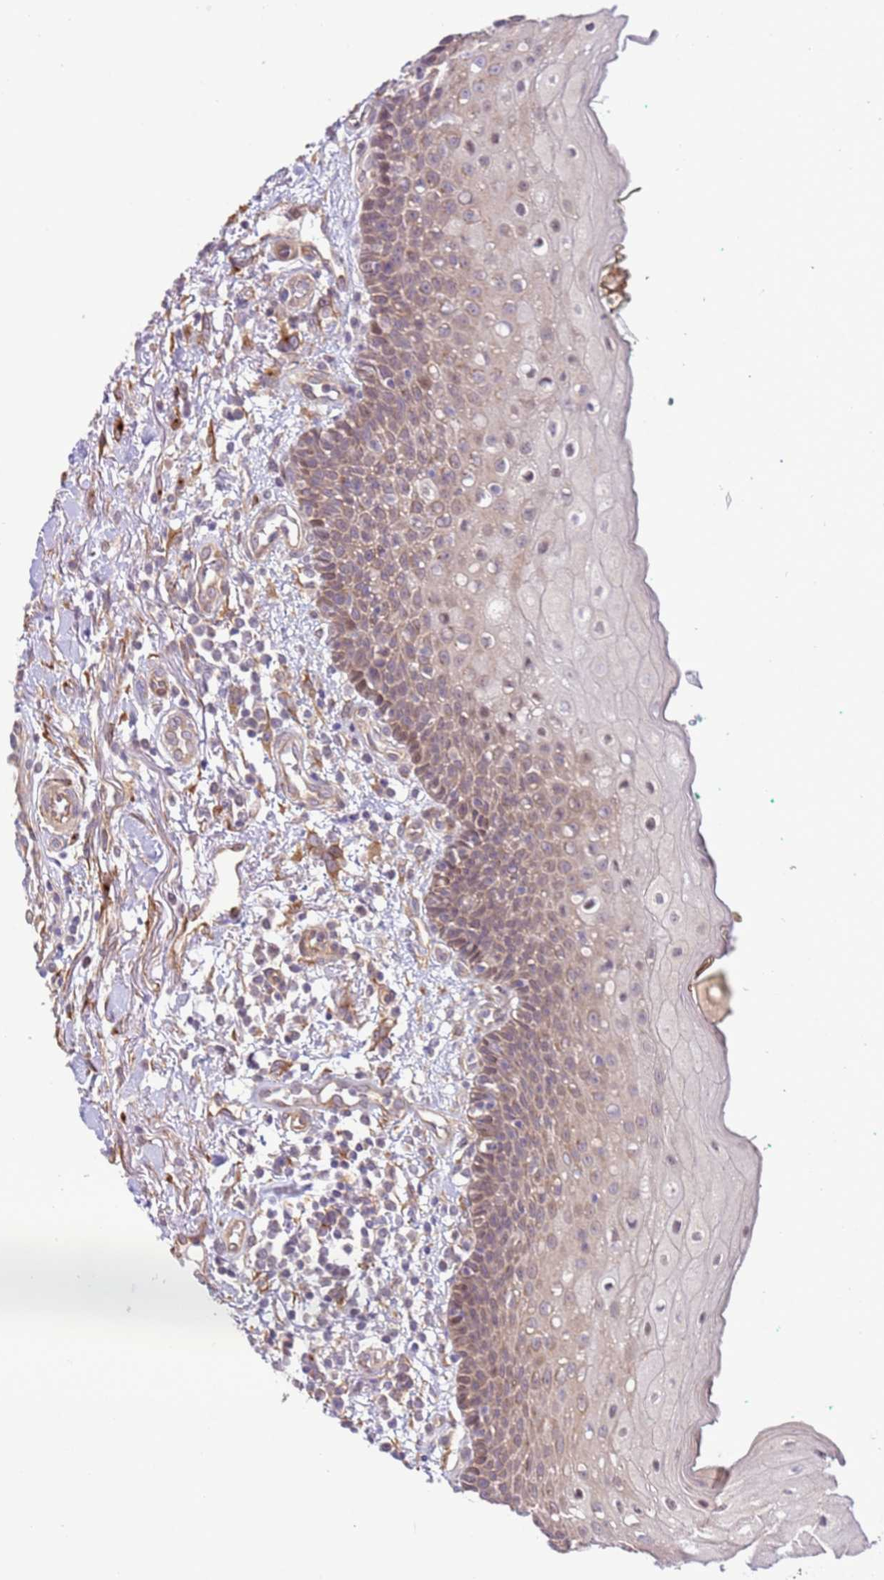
{"staining": {"intensity": "weak", "quantity": "25%-75%", "location": "cytoplasmic/membranous"}, "tissue": "oral mucosa", "cell_type": "Squamous epithelial cells", "image_type": "normal", "snomed": [{"axis": "morphology", "description": "Normal tissue, NOS"}, {"axis": "morphology", "description": "Squamous cell carcinoma, NOS"}, {"axis": "topography", "description": "Oral tissue"}, {"axis": "topography", "description": "Tounge, NOS"}, {"axis": "topography", "description": "Head-Neck"}], "caption": "DAB (3,3'-diaminobenzidine) immunohistochemical staining of benign human oral mucosa displays weak cytoplasmic/membranous protein positivity in about 25%-75% of squamous epithelial cells. (DAB (3,3'-diaminobenzidine) = brown stain, brightfield microscopy at high magnification).", "gene": "SCARA3", "patient": {"sex": "male", "age": 79}}